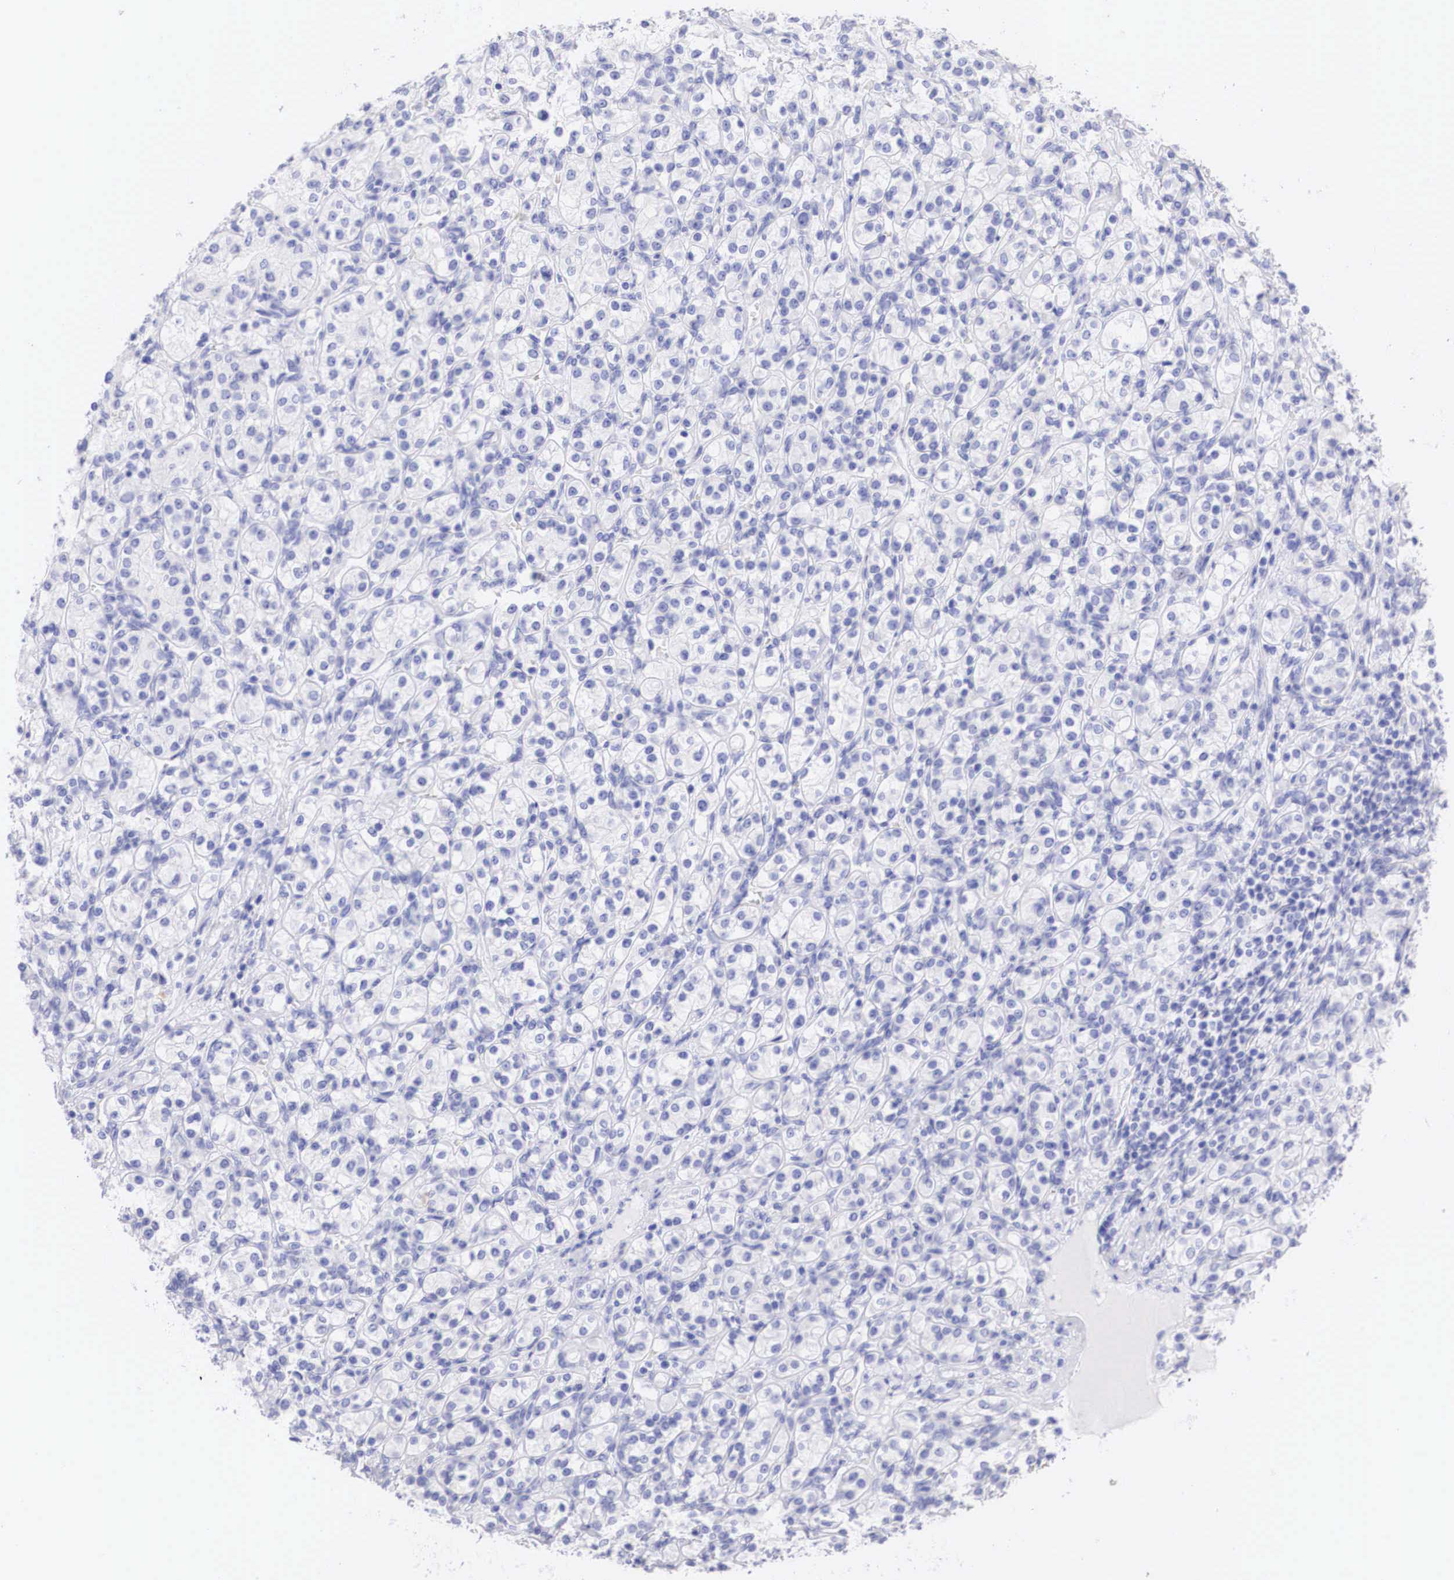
{"staining": {"intensity": "negative", "quantity": "none", "location": "none"}, "tissue": "renal cancer", "cell_type": "Tumor cells", "image_type": "cancer", "snomed": [{"axis": "morphology", "description": "Adenocarcinoma, NOS"}, {"axis": "topography", "description": "Kidney"}], "caption": "Tumor cells show no significant expression in renal cancer.", "gene": "TYR", "patient": {"sex": "male", "age": 77}}